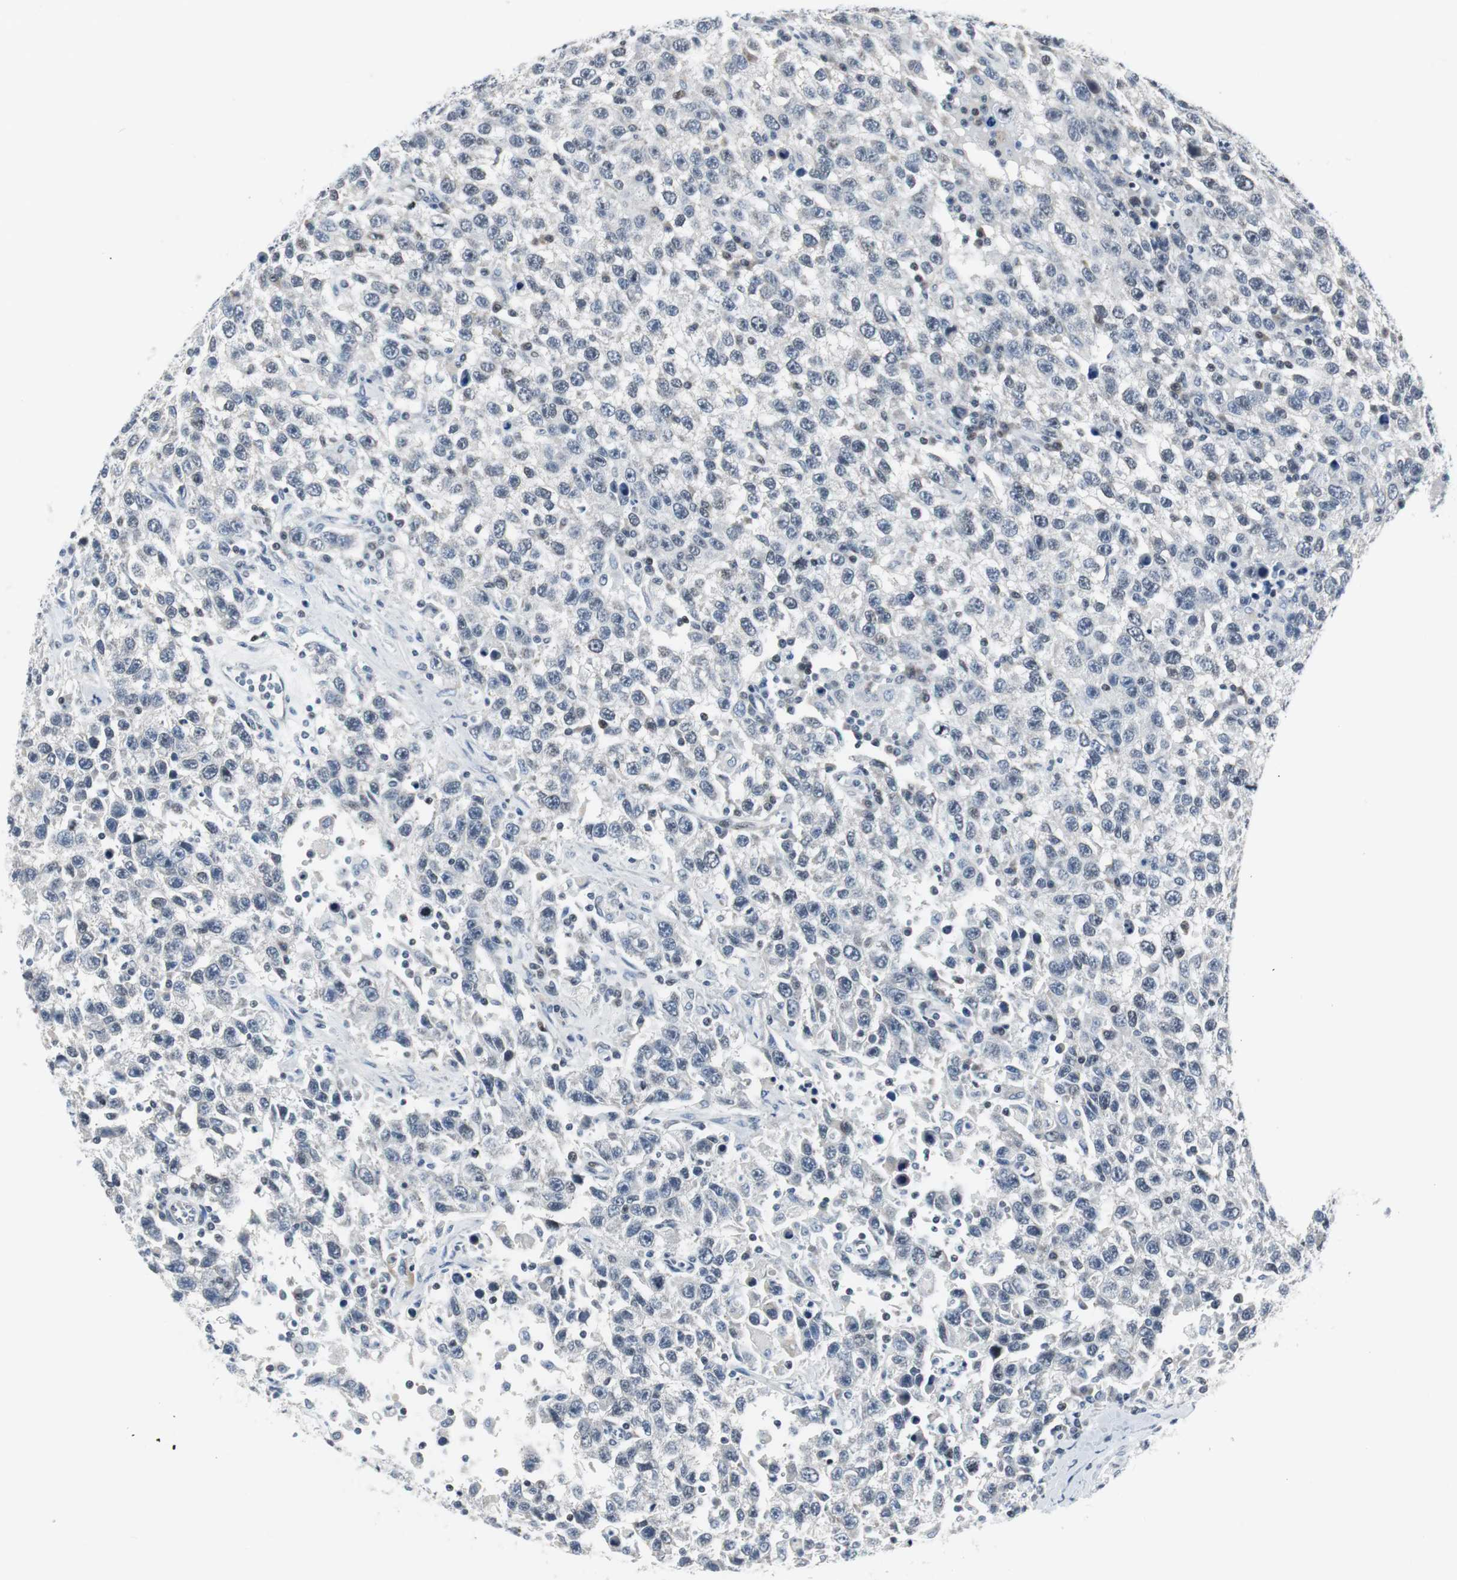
{"staining": {"intensity": "weak", "quantity": "<25%", "location": "nuclear"}, "tissue": "testis cancer", "cell_type": "Tumor cells", "image_type": "cancer", "snomed": [{"axis": "morphology", "description": "Seminoma, NOS"}, {"axis": "topography", "description": "Testis"}], "caption": "Protein analysis of testis cancer shows no significant expression in tumor cells.", "gene": "MTA1", "patient": {"sex": "male", "age": 41}}